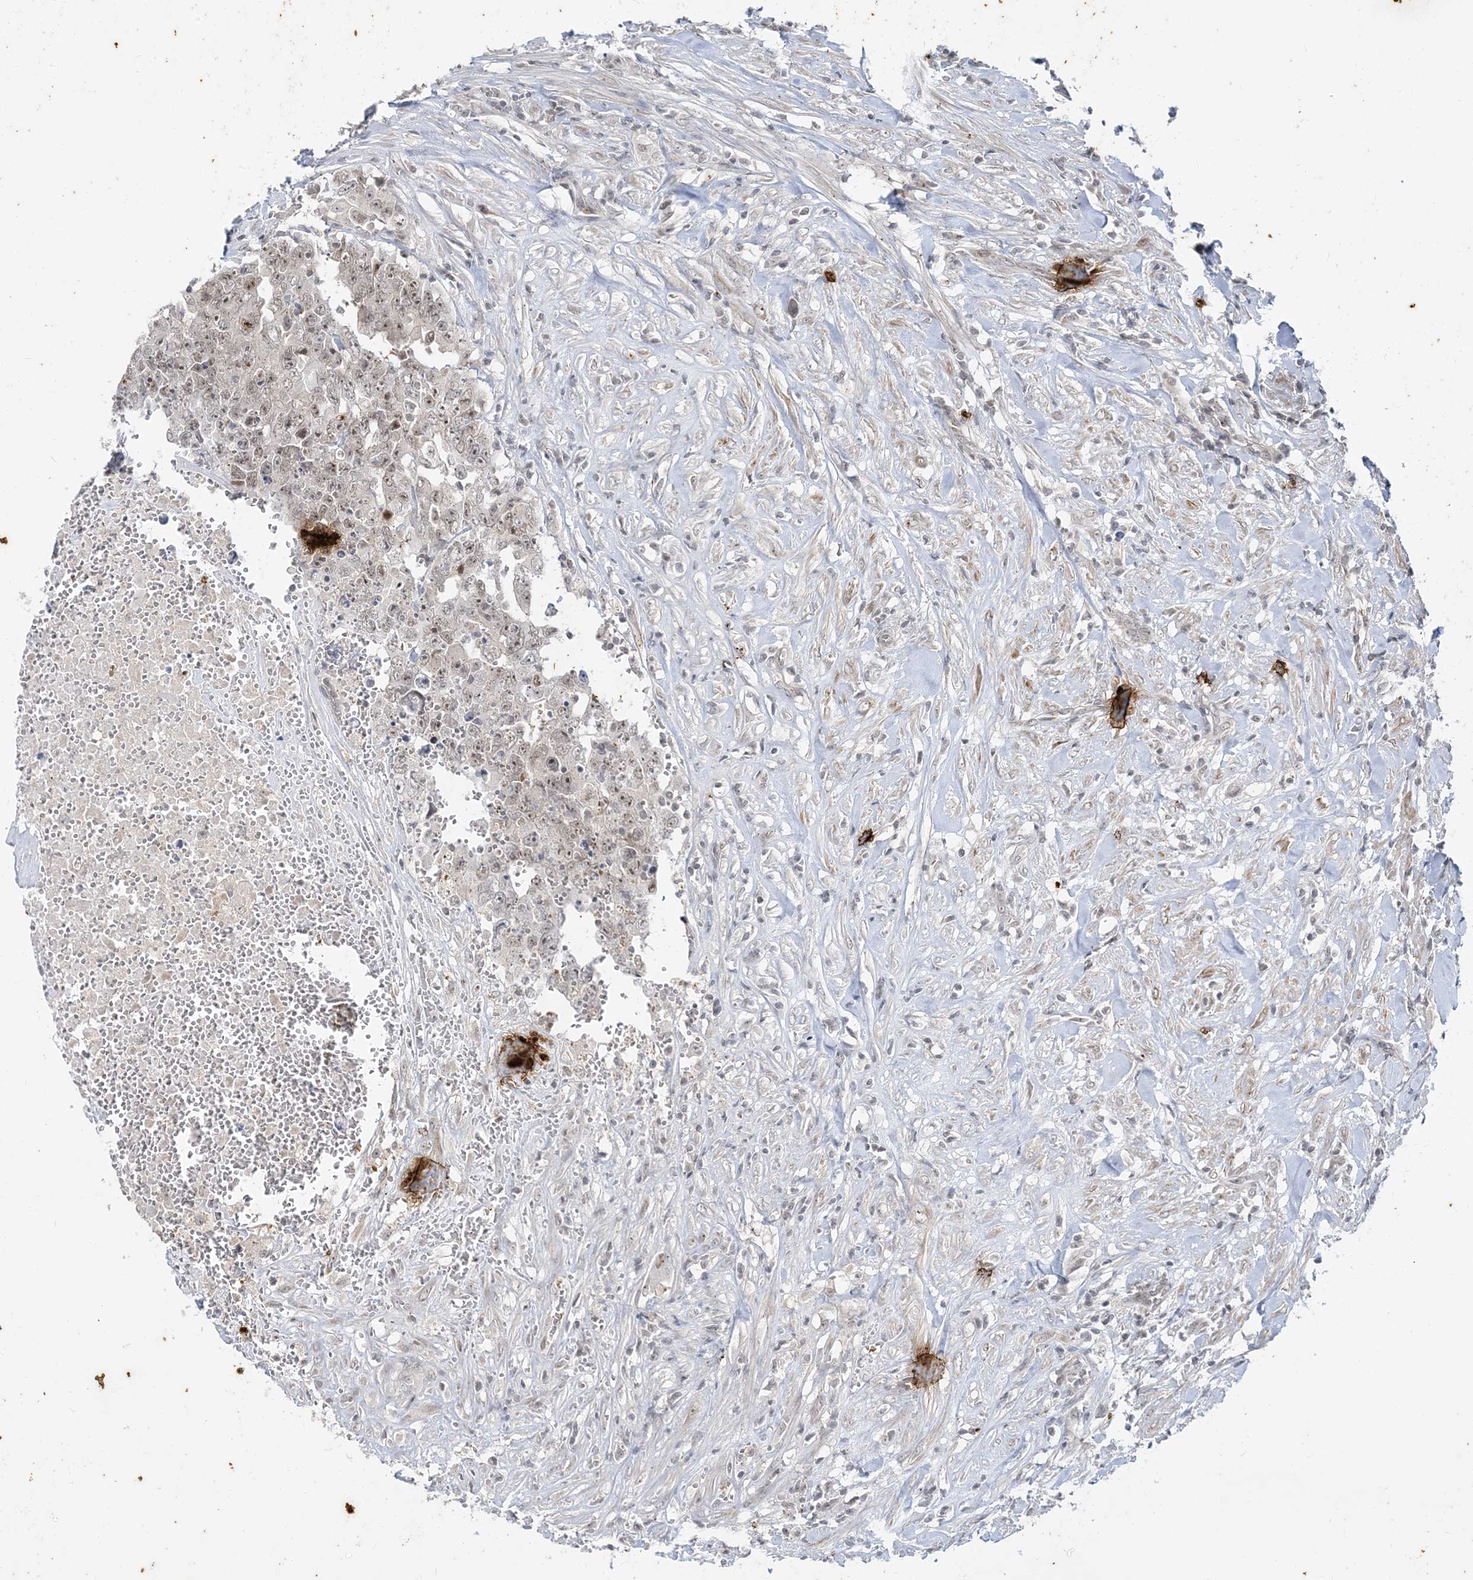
{"staining": {"intensity": "weak", "quantity": ">75%", "location": "nuclear"}, "tissue": "testis cancer", "cell_type": "Tumor cells", "image_type": "cancer", "snomed": [{"axis": "morphology", "description": "Carcinoma, Embryonal, NOS"}, {"axis": "topography", "description": "Testis"}], "caption": "Human testis cancer stained with a protein marker demonstrates weak staining in tumor cells.", "gene": "LEXM", "patient": {"sex": "male", "age": 26}}